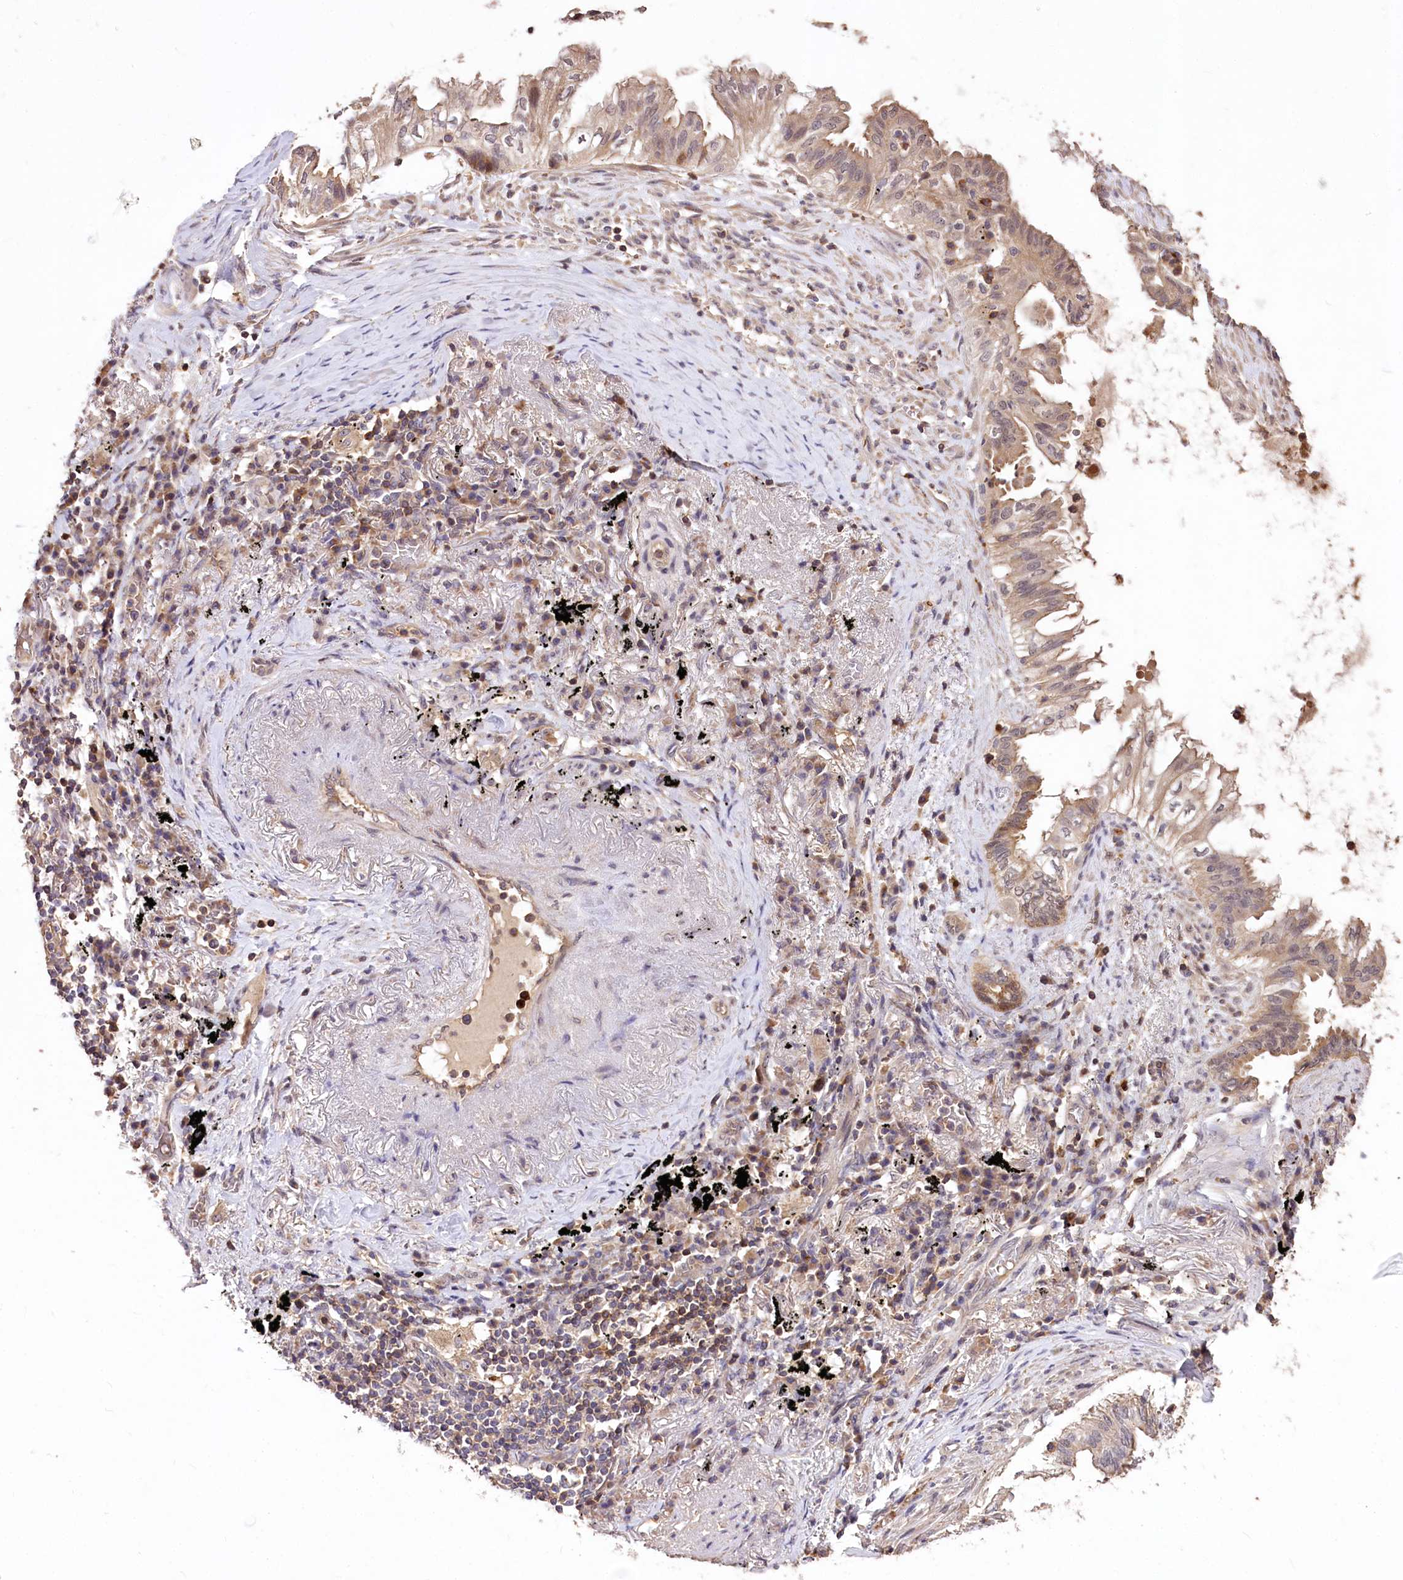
{"staining": {"intensity": "weak", "quantity": "25%-75%", "location": "cytoplasmic/membranous"}, "tissue": "lung cancer", "cell_type": "Tumor cells", "image_type": "cancer", "snomed": [{"axis": "morphology", "description": "Adenocarcinoma, NOS"}, {"axis": "topography", "description": "Lung"}], "caption": "The photomicrograph reveals immunohistochemical staining of lung cancer. There is weak cytoplasmic/membranous positivity is seen in about 25%-75% of tumor cells.", "gene": "SERGEF", "patient": {"sex": "female", "age": 70}}